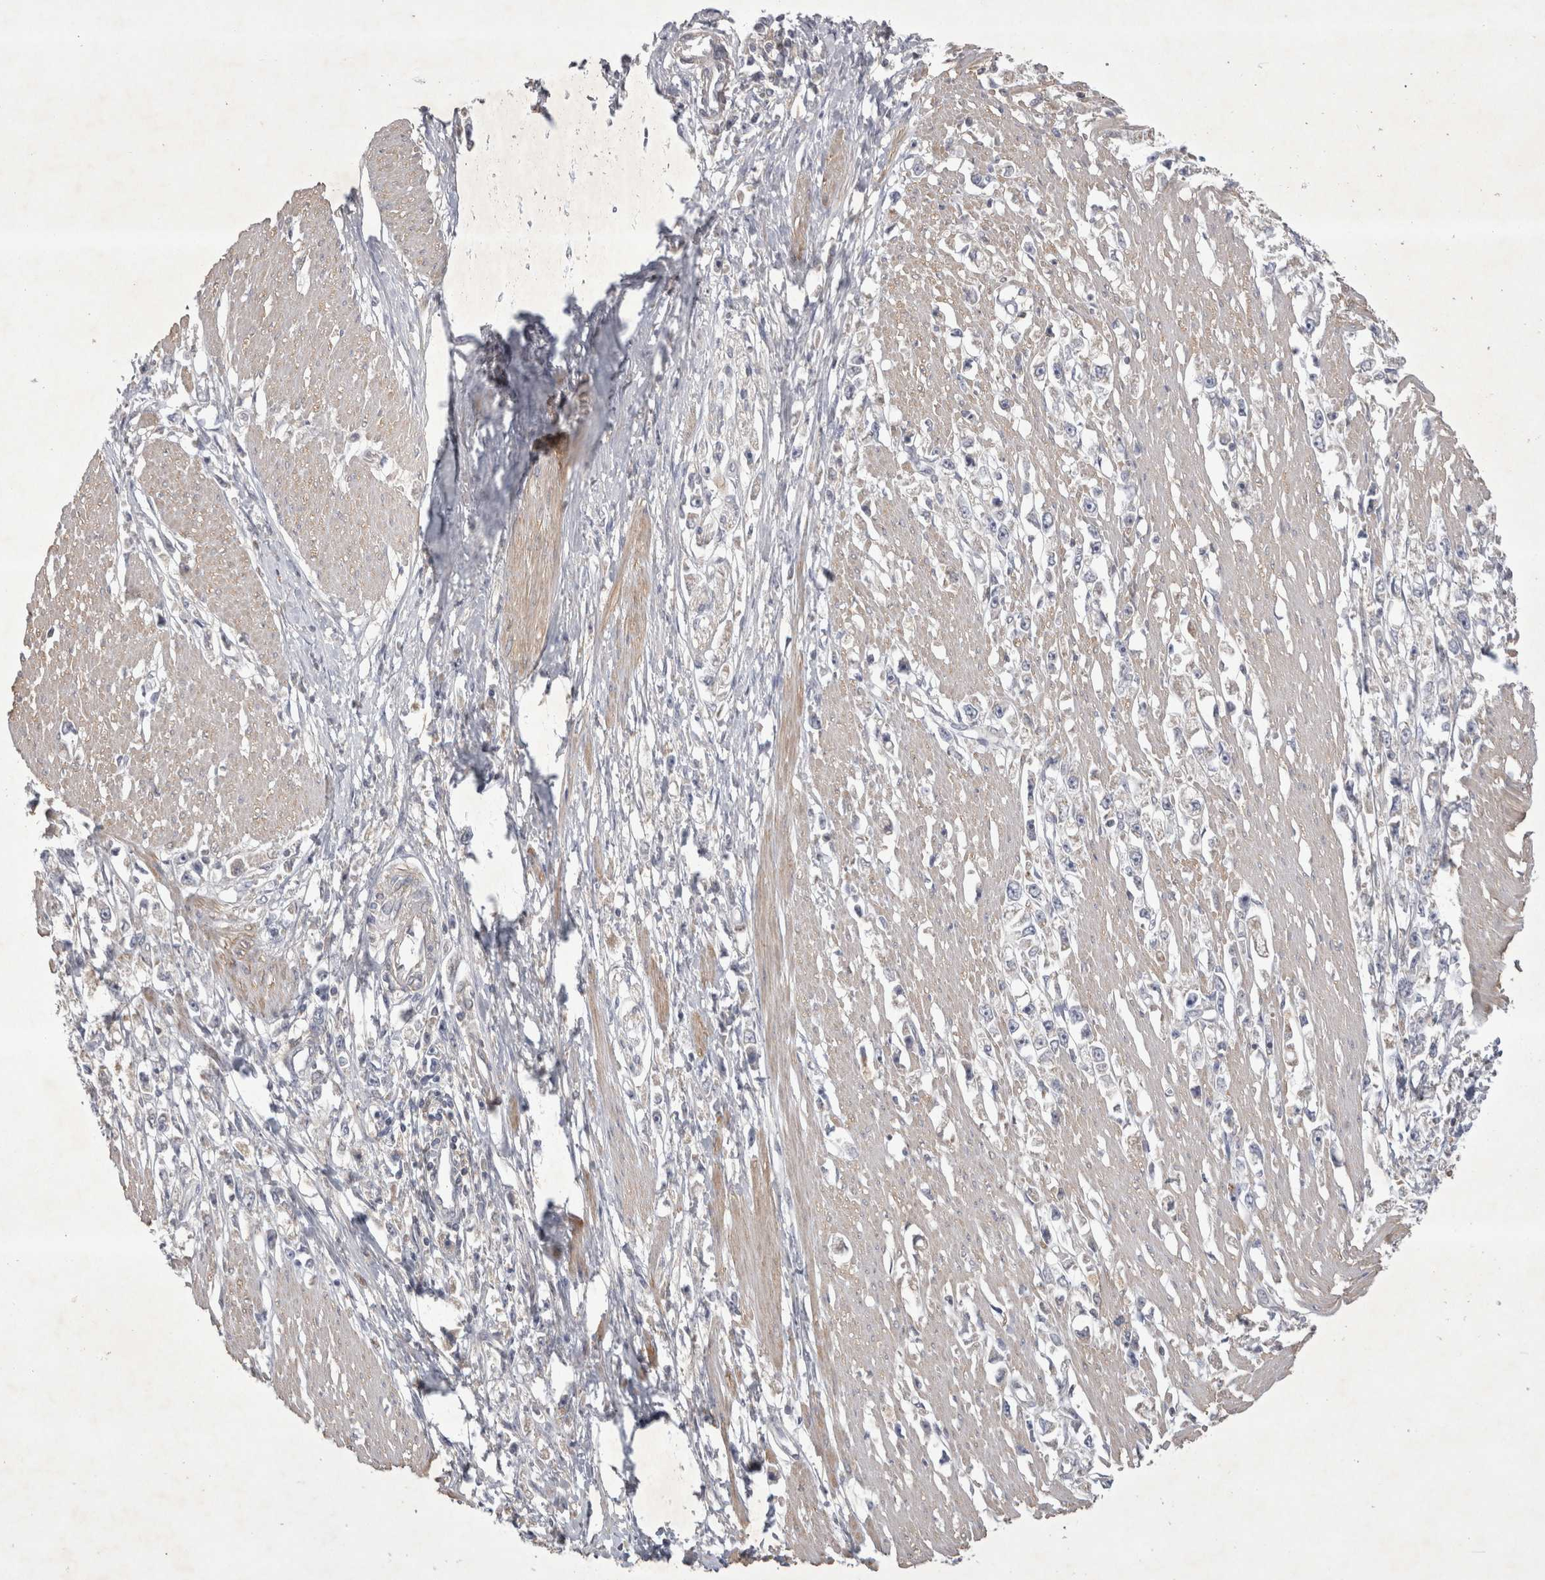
{"staining": {"intensity": "negative", "quantity": "none", "location": "none"}, "tissue": "stomach cancer", "cell_type": "Tumor cells", "image_type": "cancer", "snomed": [{"axis": "morphology", "description": "Adenocarcinoma, NOS"}, {"axis": "topography", "description": "Stomach"}], "caption": "Tumor cells show no significant expression in stomach adenocarcinoma. Brightfield microscopy of IHC stained with DAB (brown) and hematoxylin (blue), captured at high magnification.", "gene": "SRD5A3", "patient": {"sex": "female", "age": 59}}